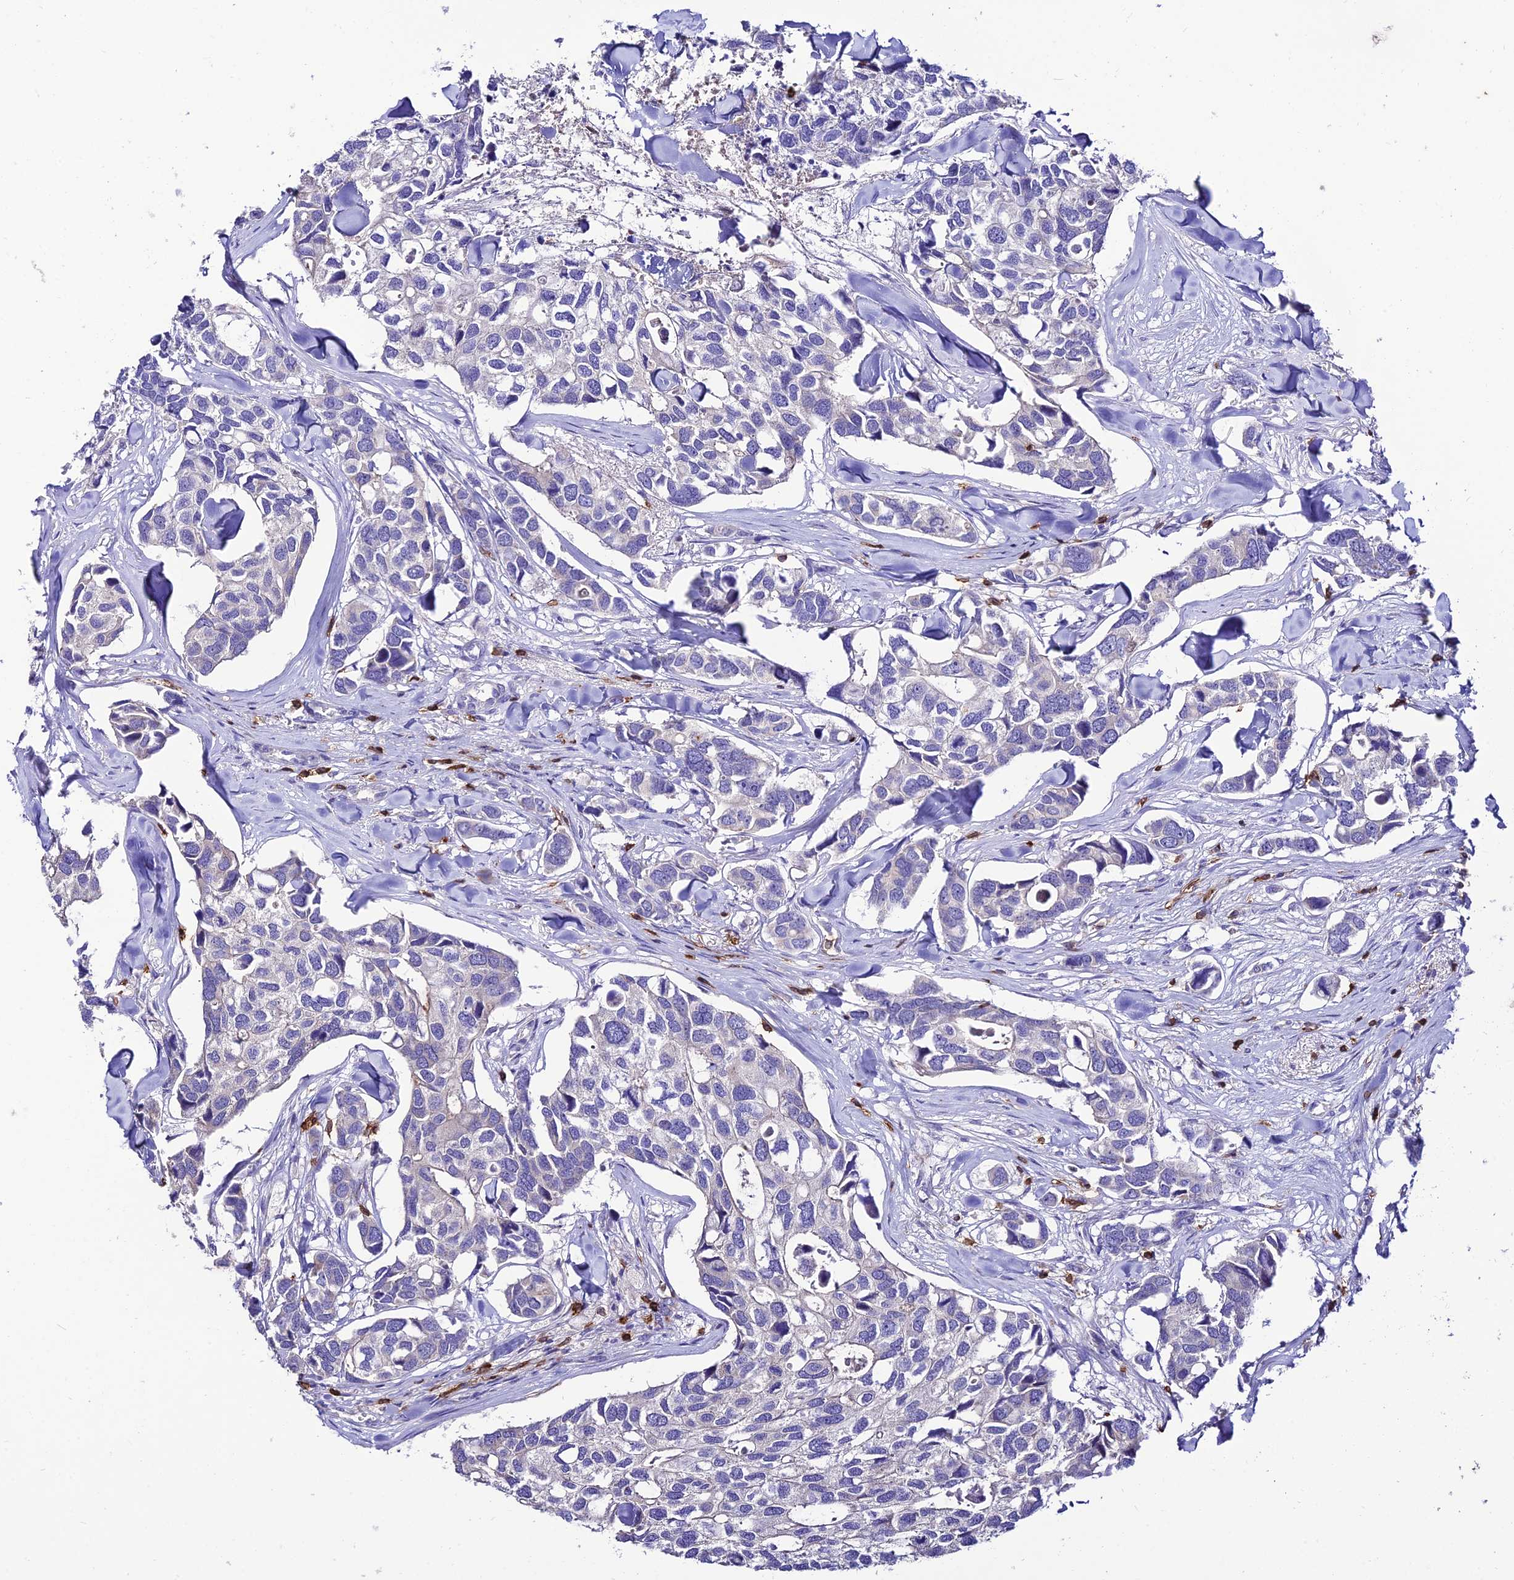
{"staining": {"intensity": "negative", "quantity": "none", "location": "none"}, "tissue": "breast cancer", "cell_type": "Tumor cells", "image_type": "cancer", "snomed": [{"axis": "morphology", "description": "Duct carcinoma"}, {"axis": "topography", "description": "Breast"}], "caption": "The photomicrograph displays no significant staining in tumor cells of breast cancer.", "gene": "PTPRCAP", "patient": {"sex": "female", "age": 83}}